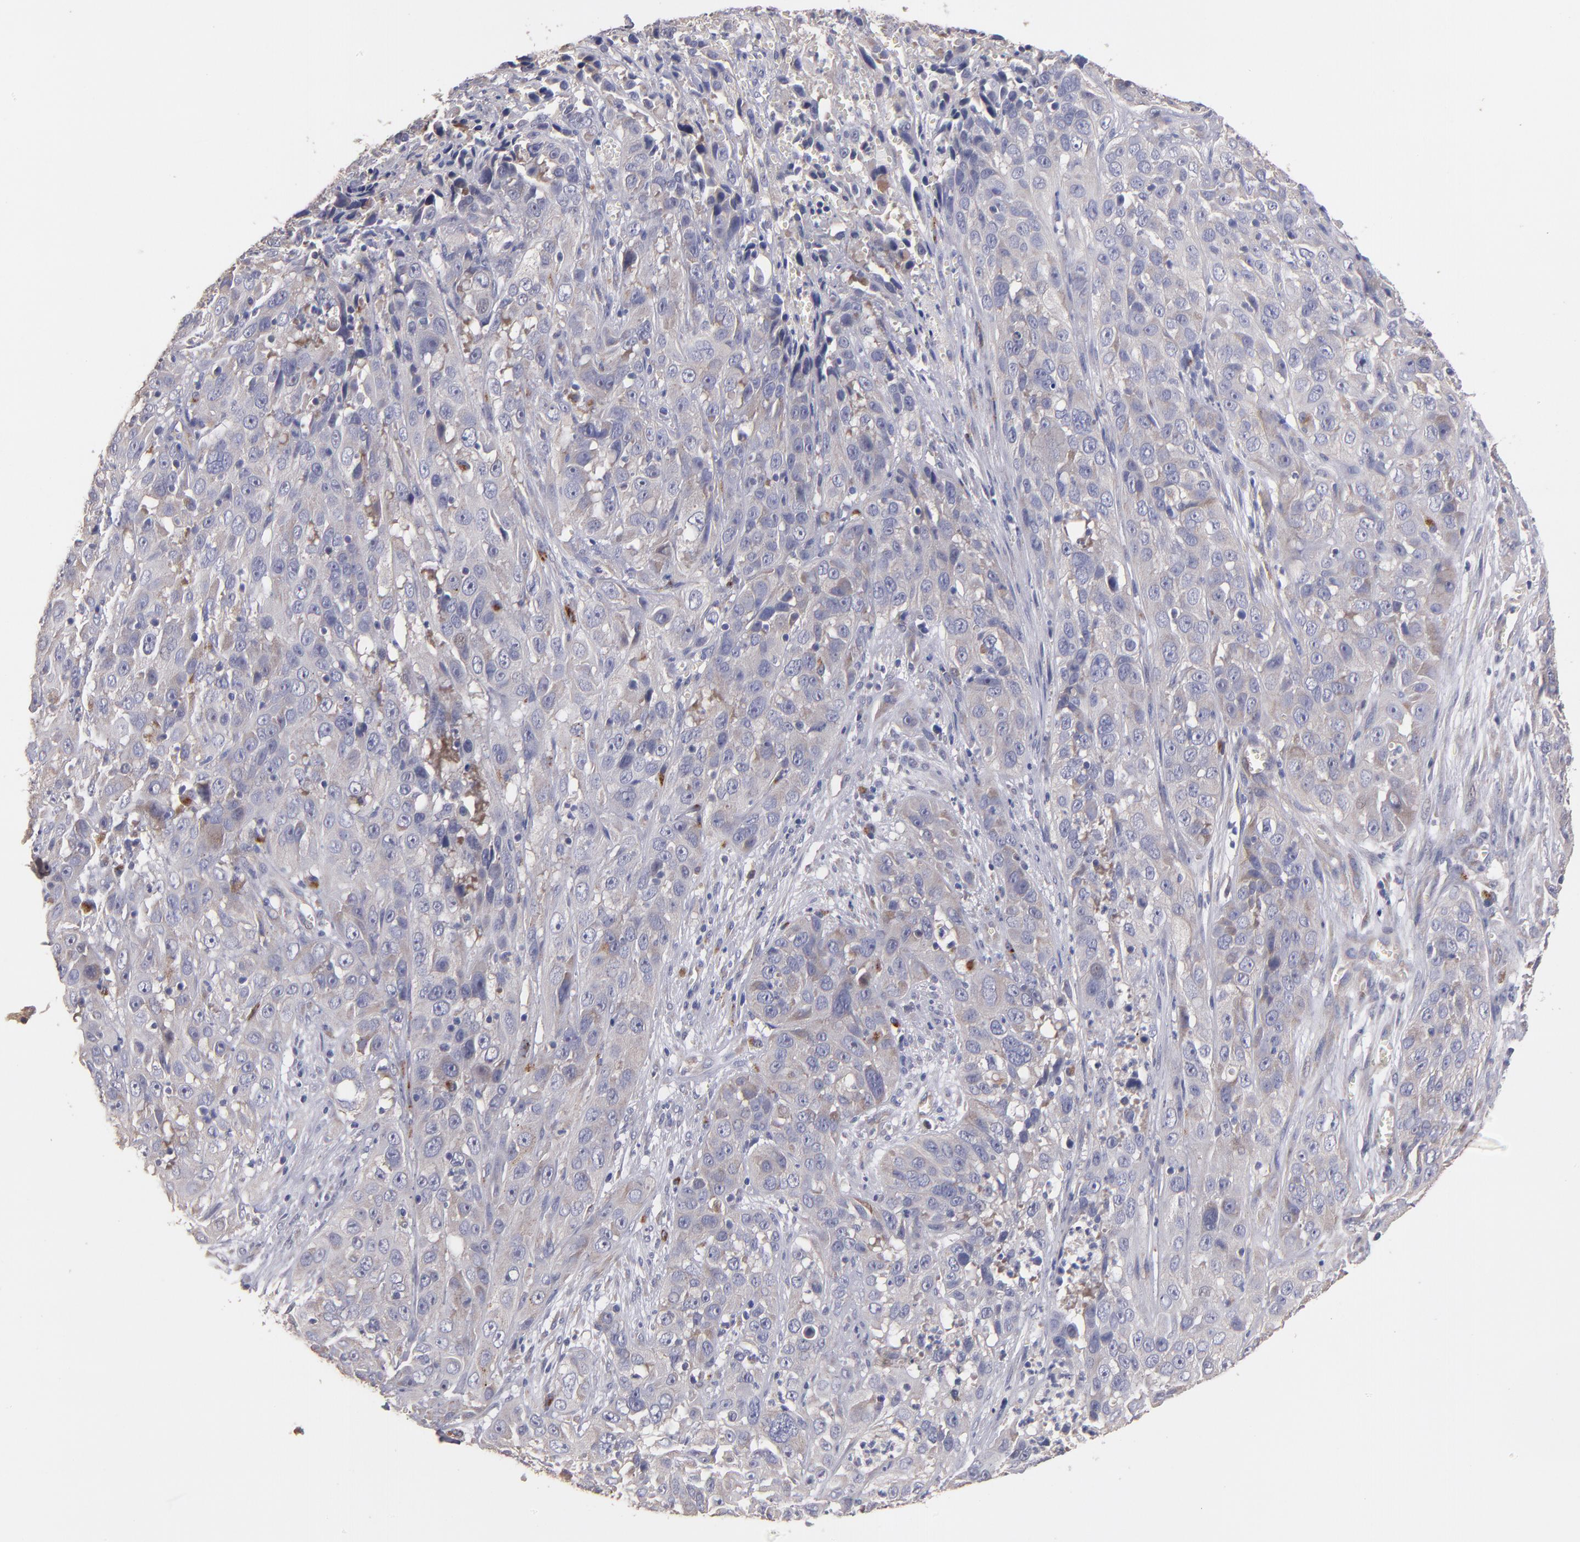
{"staining": {"intensity": "weak", "quantity": ">75%", "location": "cytoplasmic/membranous"}, "tissue": "cervical cancer", "cell_type": "Tumor cells", "image_type": "cancer", "snomed": [{"axis": "morphology", "description": "Squamous cell carcinoma, NOS"}, {"axis": "topography", "description": "Cervix"}], "caption": "Immunohistochemical staining of human squamous cell carcinoma (cervical) demonstrates weak cytoplasmic/membranous protein expression in approximately >75% of tumor cells.", "gene": "MAGEE1", "patient": {"sex": "female", "age": 32}}